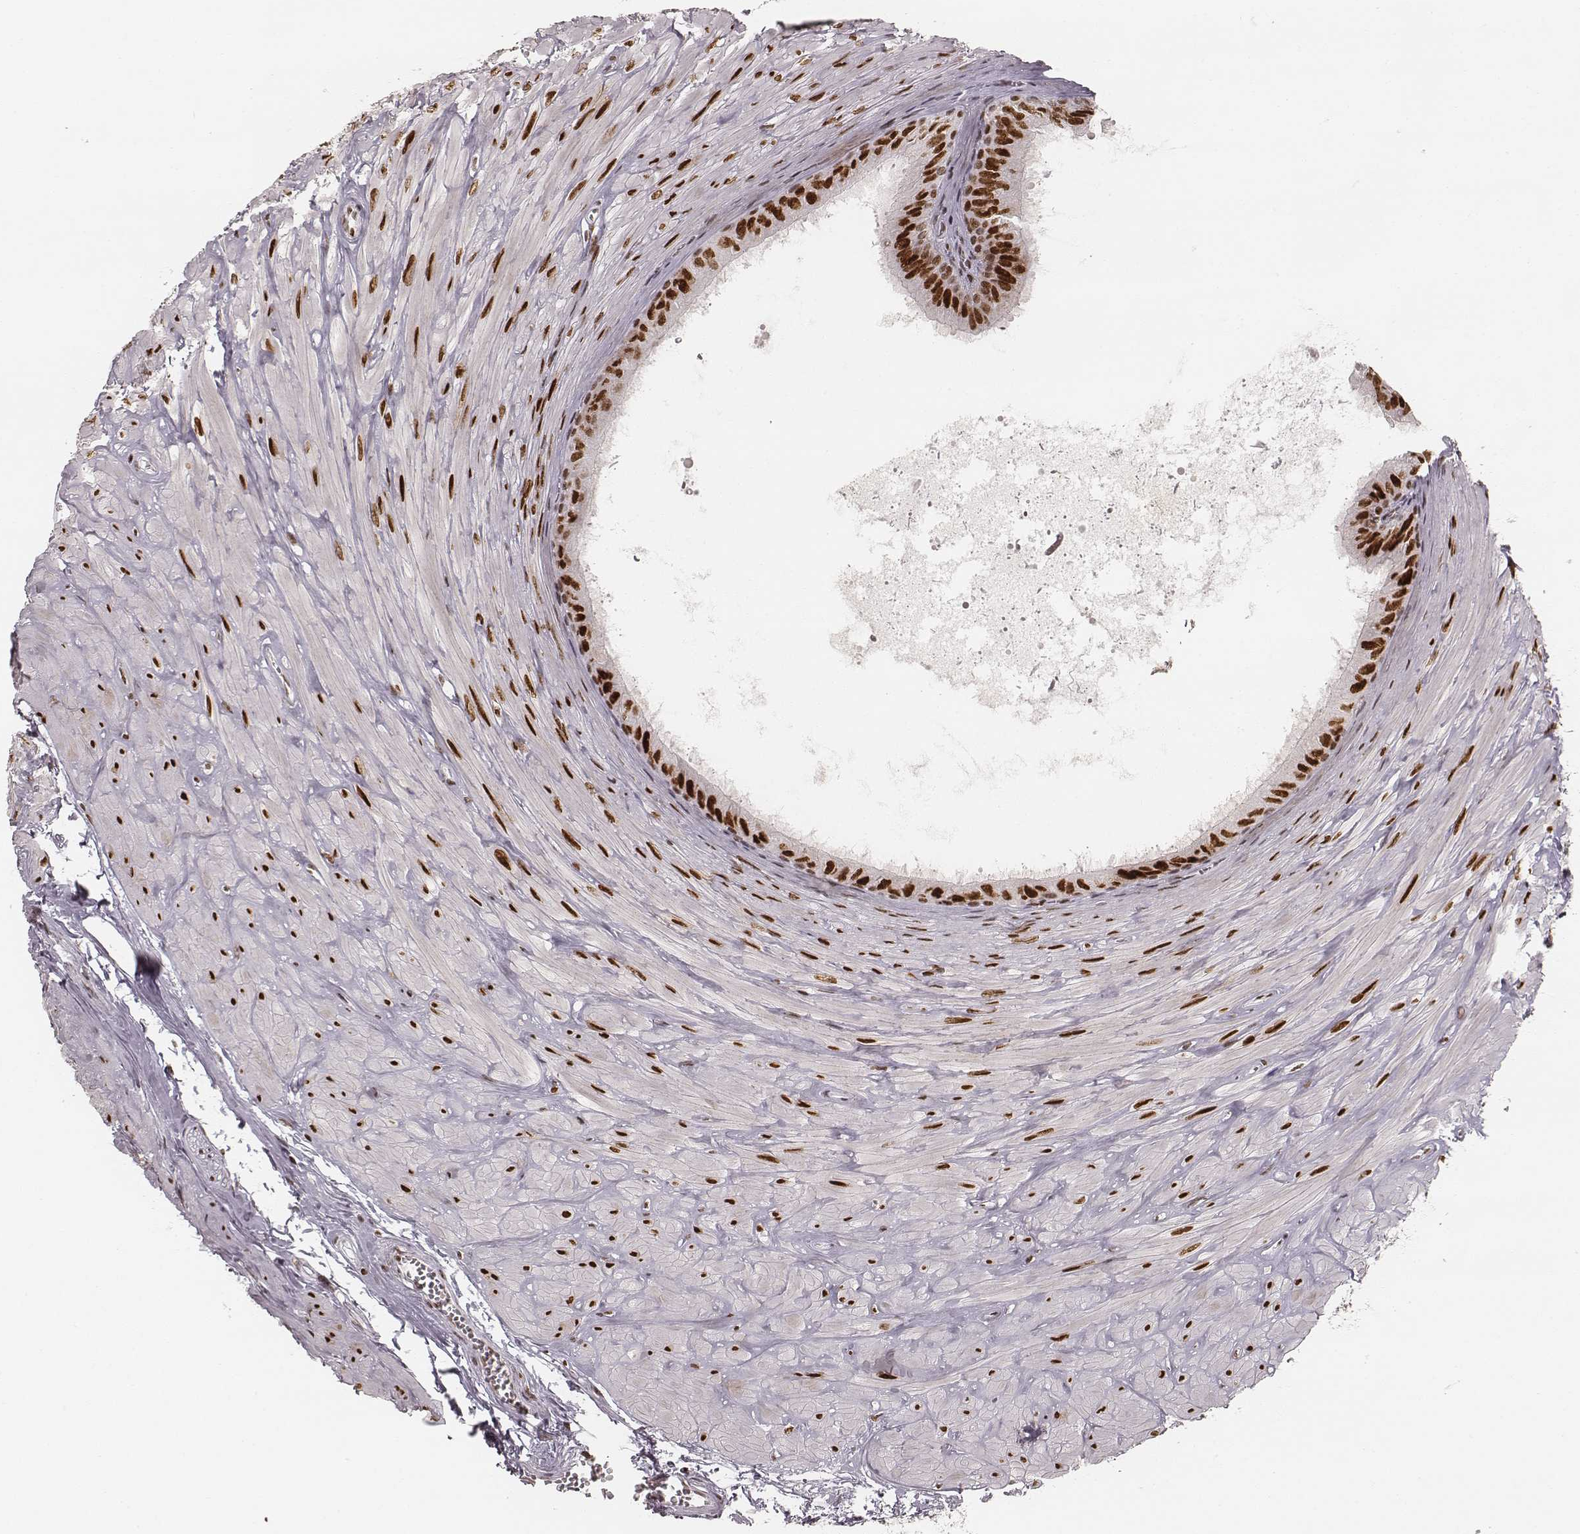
{"staining": {"intensity": "strong", "quantity": ">75%", "location": "nuclear"}, "tissue": "epididymis", "cell_type": "Glandular cells", "image_type": "normal", "snomed": [{"axis": "morphology", "description": "Normal tissue, NOS"}, {"axis": "topography", "description": "Epididymis"}], "caption": "IHC of benign human epididymis displays high levels of strong nuclear staining in about >75% of glandular cells.", "gene": "HNRNPC", "patient": {"sex": "male", "age": 37}}